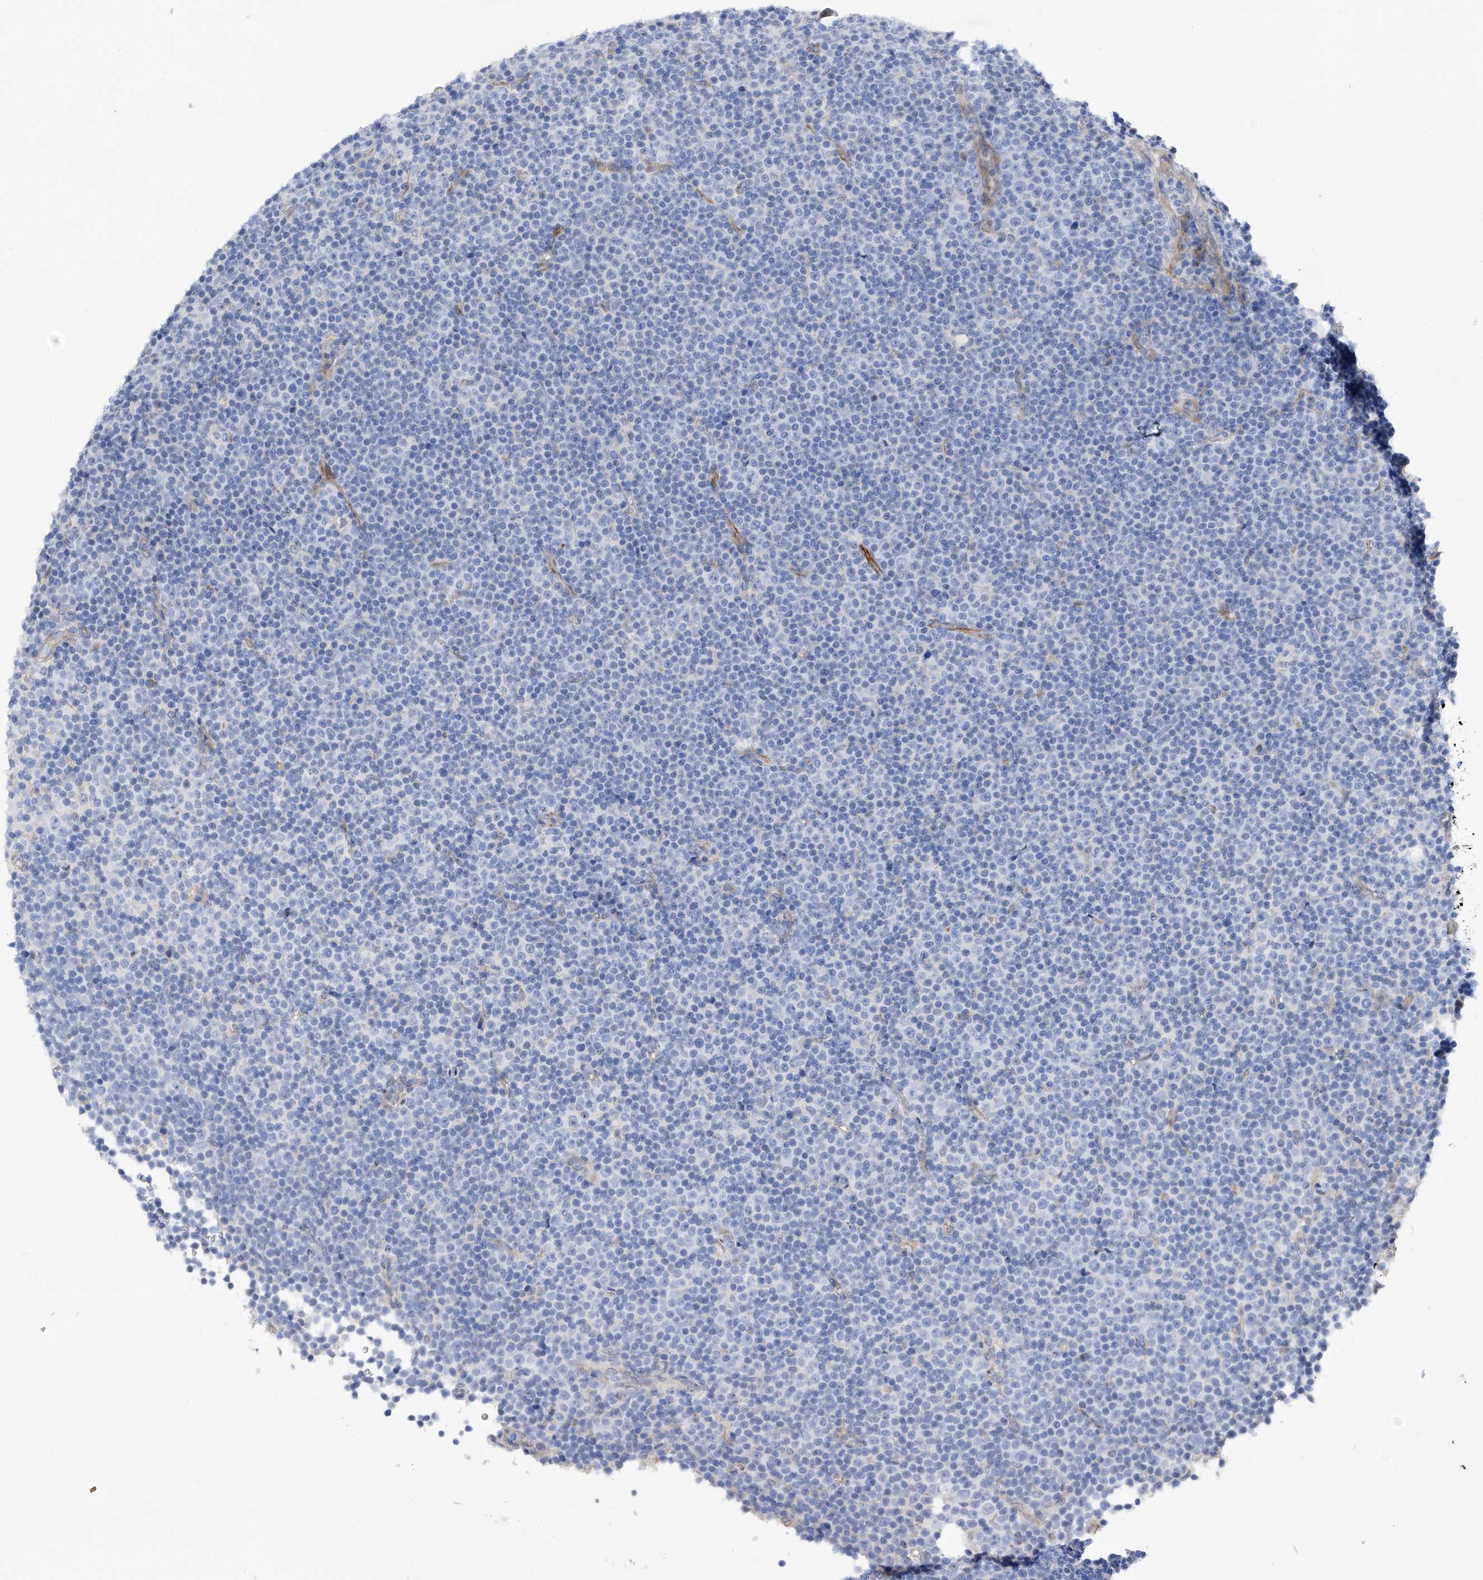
{"staining": {"intensity": "negative", "quantity": "none", "location": "none"}, "tissue": "lymphoma", "cell_type": "Tumor cells", "image_type": "cancer", "snomed": [{"axis": "morphology", "description": "Malignant lymphoma, non-Hodgkin's type, Low grade"}, {"axis": "topography", "description": "Lymph node"}], "caption": "An image of human malignant lymphoma, non-Hodgkin's type (low-grade) is negative for staining in tumor cells. (Brightfield microscopy of DAB (3,3'-diaminobenzidine) immunohistochemistry (IHC) at high magnification).", "gene": "PGM3", "patient": {"sex": "female", "age": 67}}